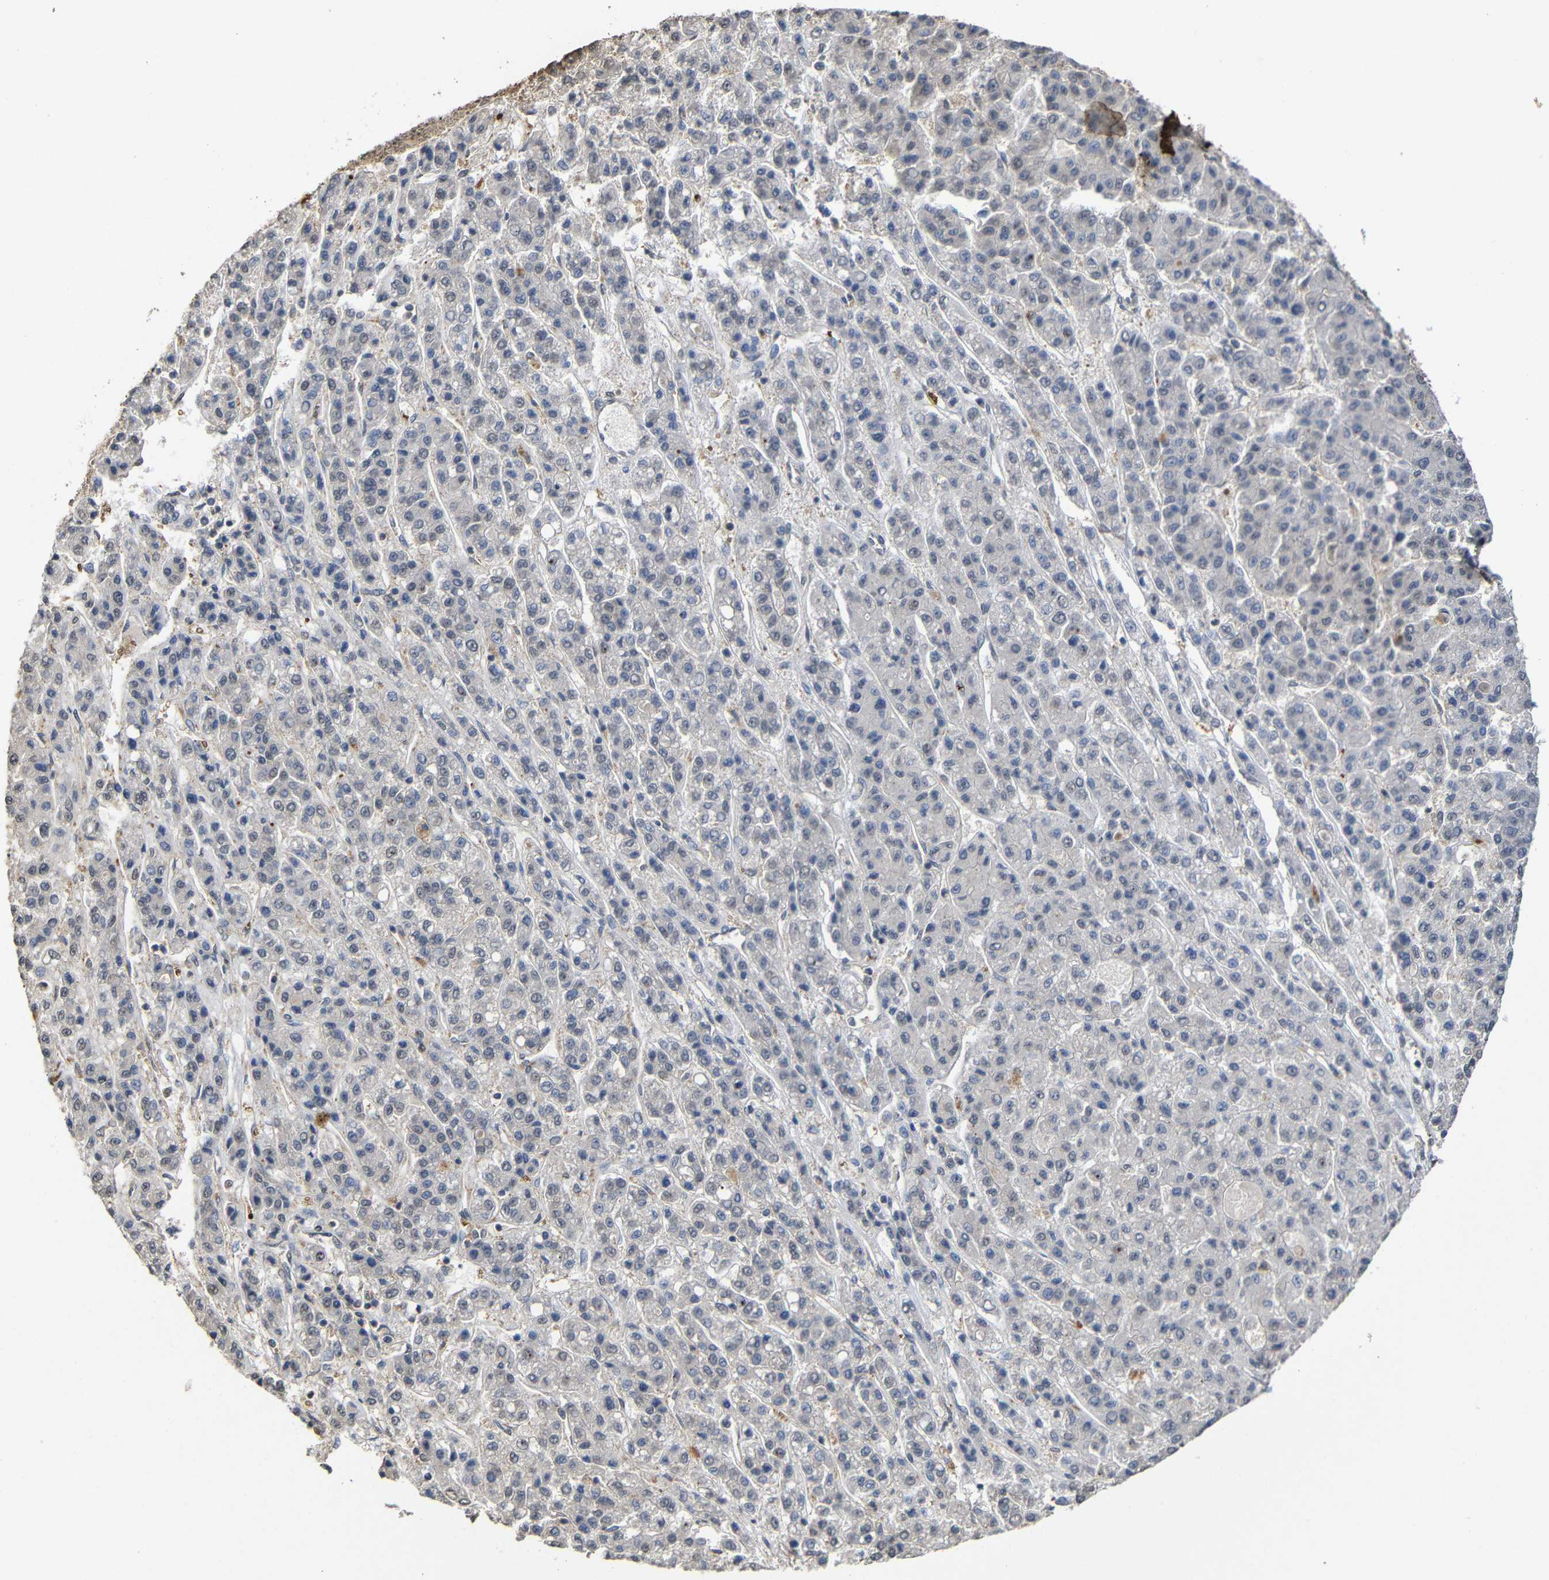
{"staining": {"intensity": "weak", "quantity": "25%-75%", "location": "cytoplasmic/membranous,nuclear"}, "tissue": "liver cancer", "cell_type": "Tumor cells", "image_type": "cancer", "snomed": [{"axis": "morphology", "description": "Carcinoma, Hepatocellular, NOS"}, {"axis": "topography", "description": "Liver"}], "caption": "This image exhibits liver hepatocellular carcinoma stained with immunohistochemistry (IHC) to label a protein in brown. The cytoplasmic/membranous and nuclear of tumor cells show weak positivity for the protein. Nuclei are counter-stained blue.", "gene": "ATG12", "patient": {"sex": "male", "age": 70}}